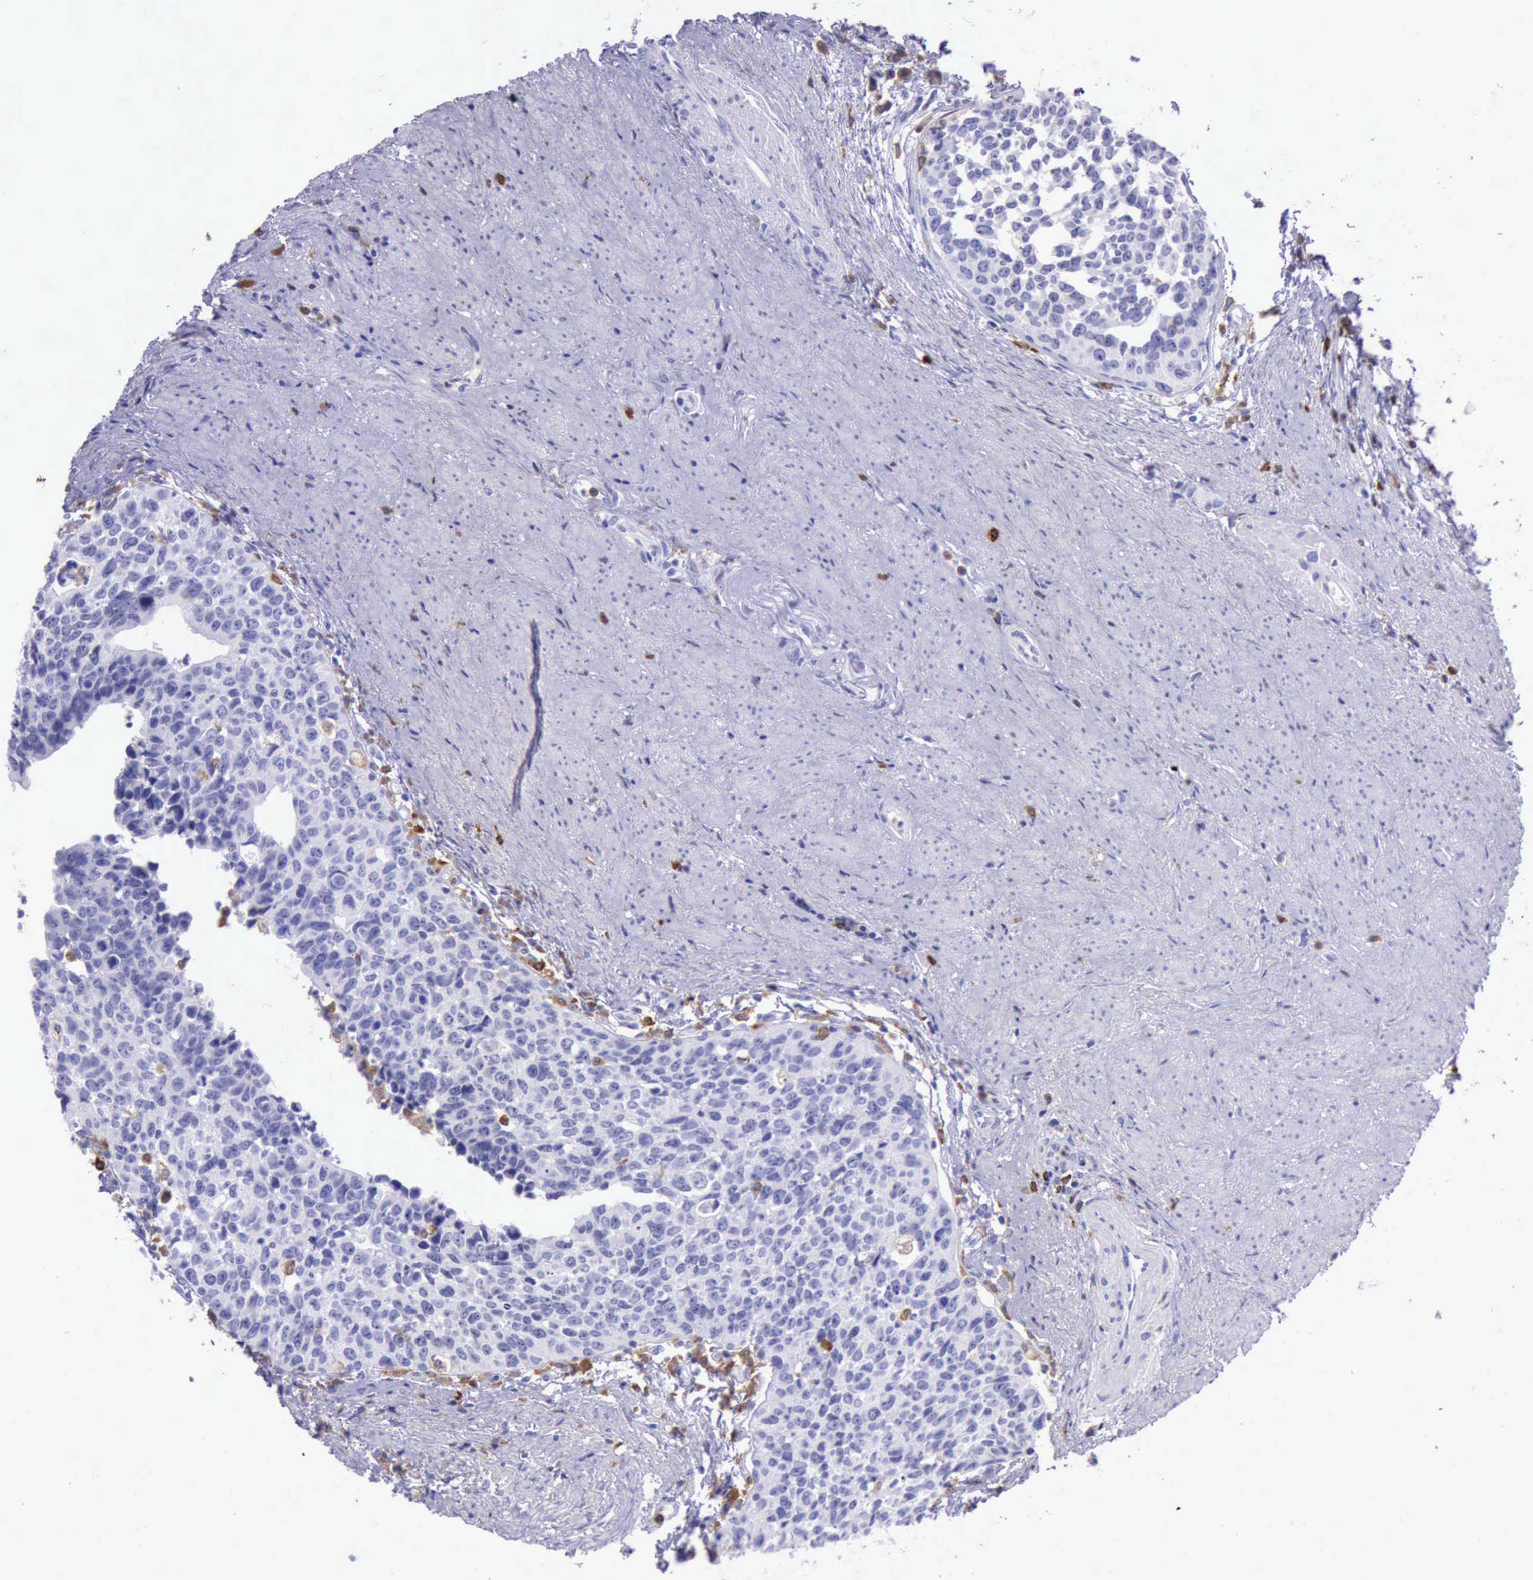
{"staining": {"intensity": "negative", "quantity": "none", "location": "none"}, "tissue": "urothelial cancer", "cell_type": "Tumor cells", "image_type": "cancer", "snomed": [{"axis": "morphology", "description": "Urothelial carcinoma, High grade"}, {"axis": "topography", "description": "Urinary bladder"}], "caption": "Histopathology image shows no protein expression in tumor cells of urothelial cancer tissue. Brightfield microscopy of immunohistochemistry stained with DAB (3,3'-diaminobenzidine) (brown) and hematoxylin (blue), captured at high magnification.", "gene": "BTK", "patient": {"sex": "male", "age": 81}}